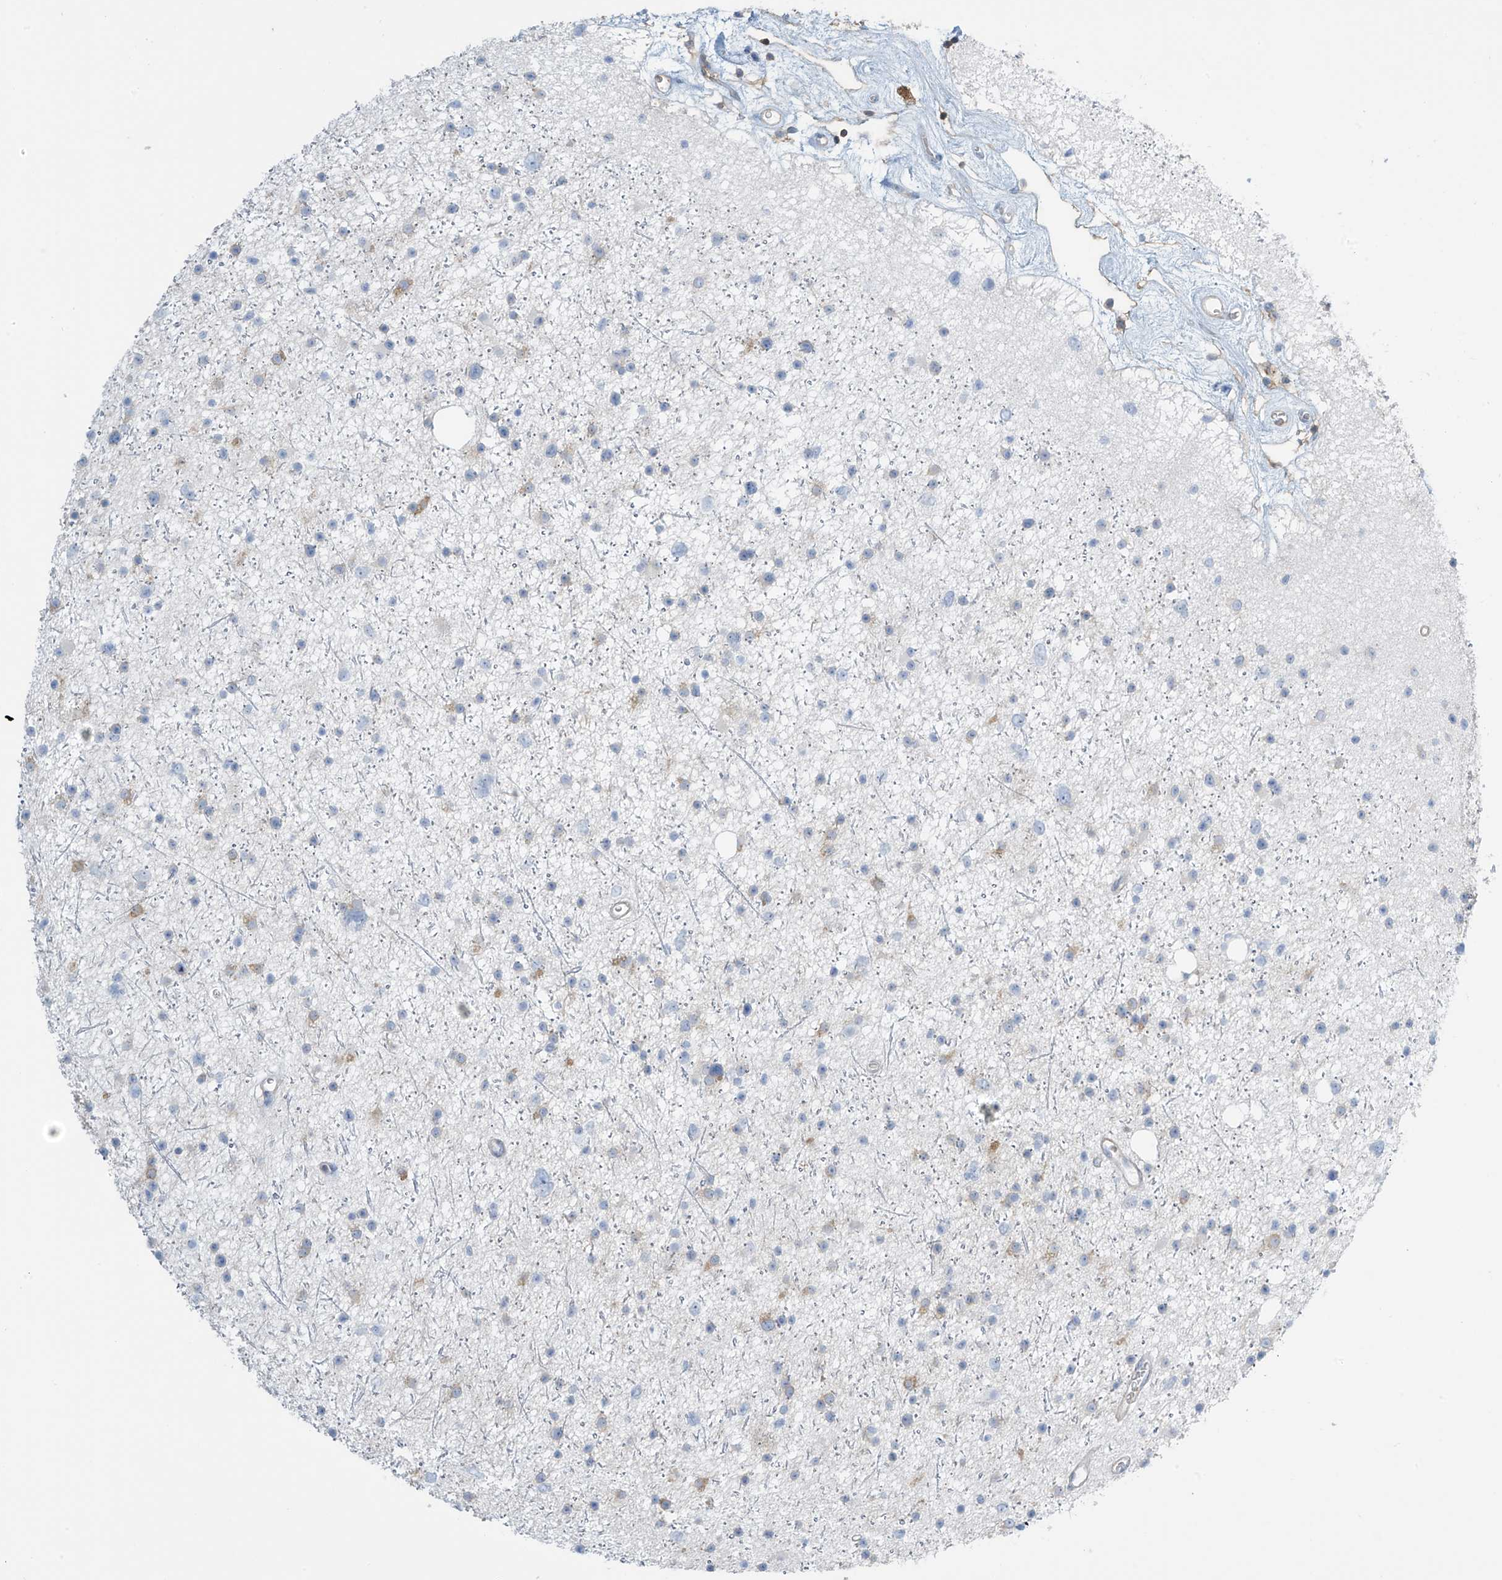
{"staining": {"intensity": "negative", "quantity": "none", "location": "none"}, "tissue": "glioma", "cell_type": "Tumor cells", "image_type": "cancer", "snomed": [{"axis": "morphology", "description": "Glioma, malignant, Low grade"}, {"axis": "topography", "description": "Cerebral cortex"}], "caption": "Immunohistochemistry (IHC) of human glioma reveals no expression in tumor cells.", "gene": "ZNF846", "patient": {"sex": "female", "age": 39}}